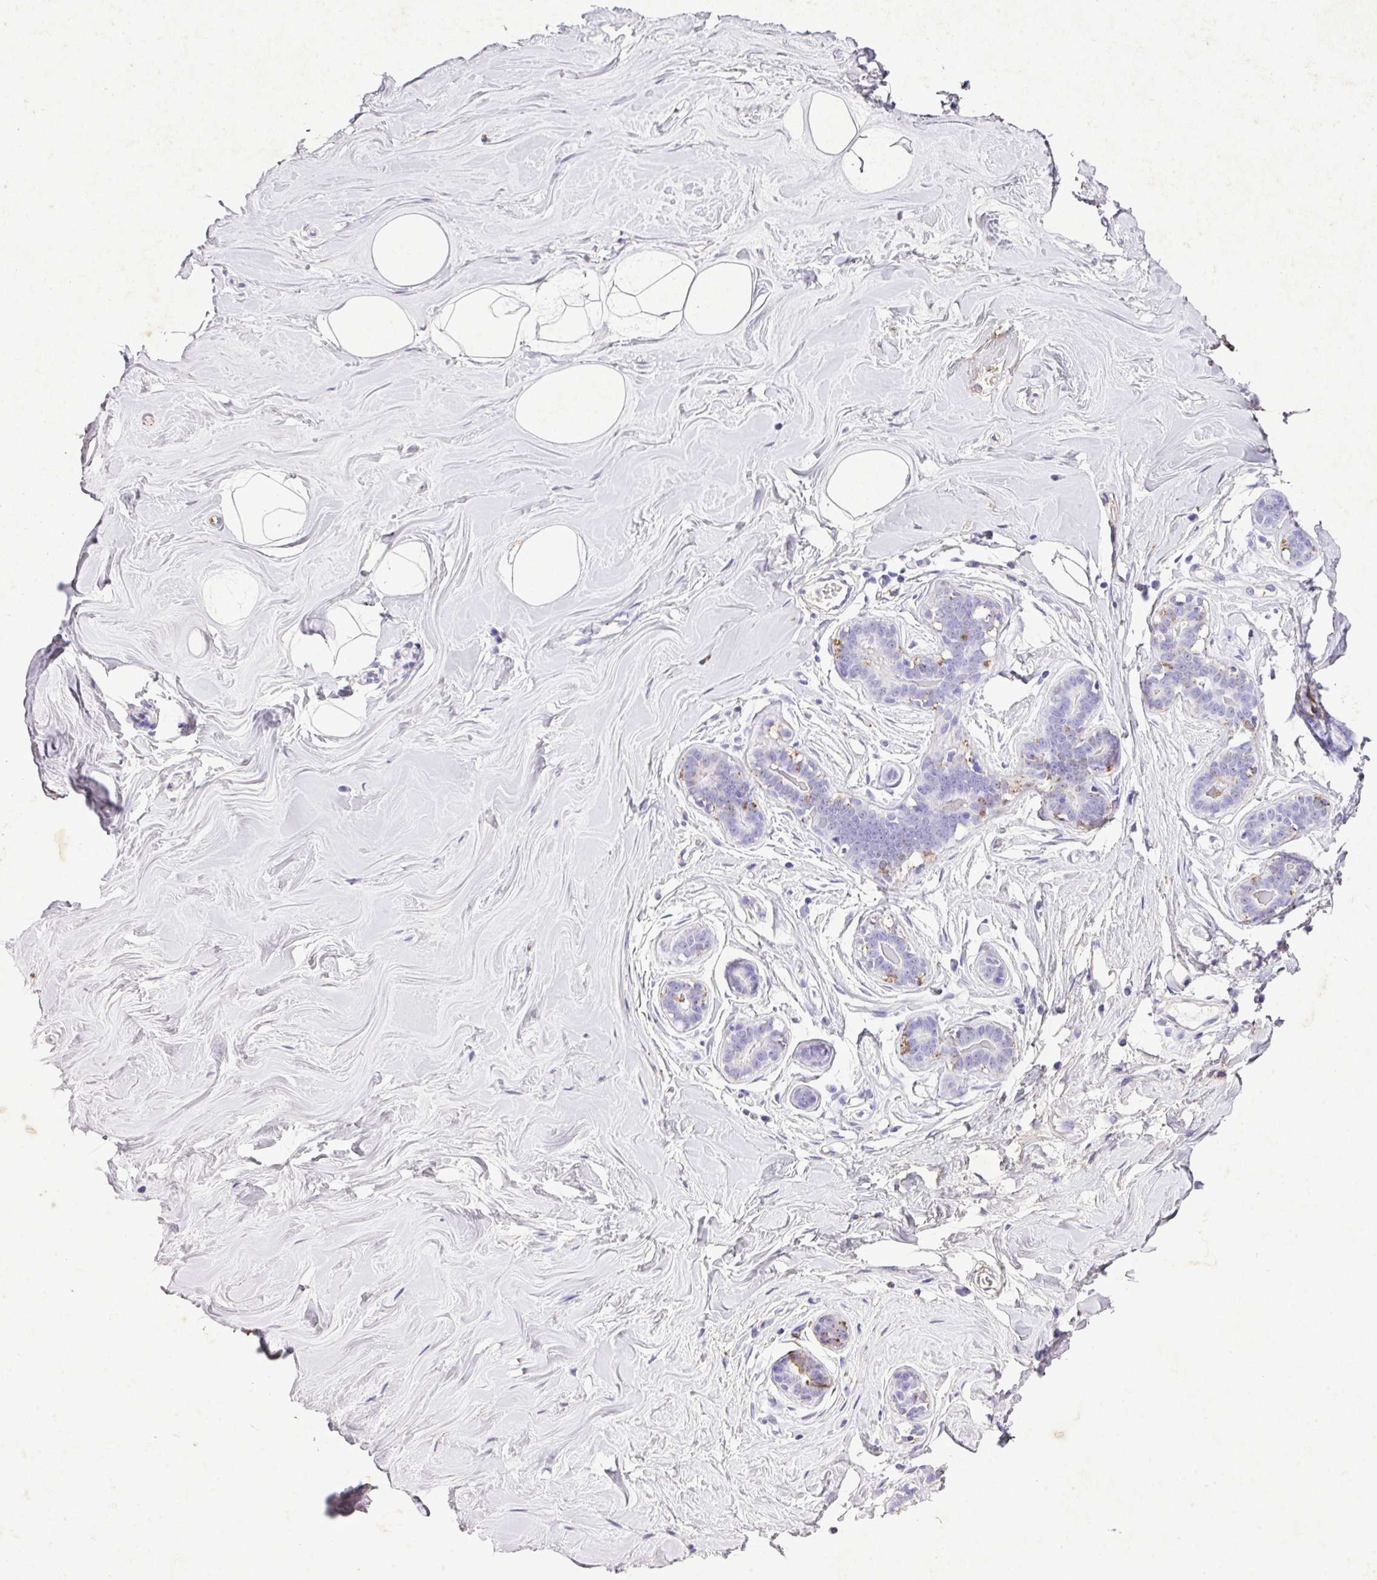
{"staining": {"intensity": "negative", "quantity": "none", "location": "none"}, "tissue": "breast", "cell_type": "Adipocytes", "image_type": "normal", "snomed": [{"axis": "morphology", "description": "Normal tissue, NOS"}, {"axis": "topography", "description": "Breast"}], "caption": "DAB immunohistochemical staining of normal human breast reveals no significant expression in adipocytes. (Stains: DAB immunohistochemistry (IHC) with hematoxylin counter stain, Microscopy: brightfield microscopy at high magnification).", "gene": "KCNJ11", "patient": {"sex": "female", "age": 25}}